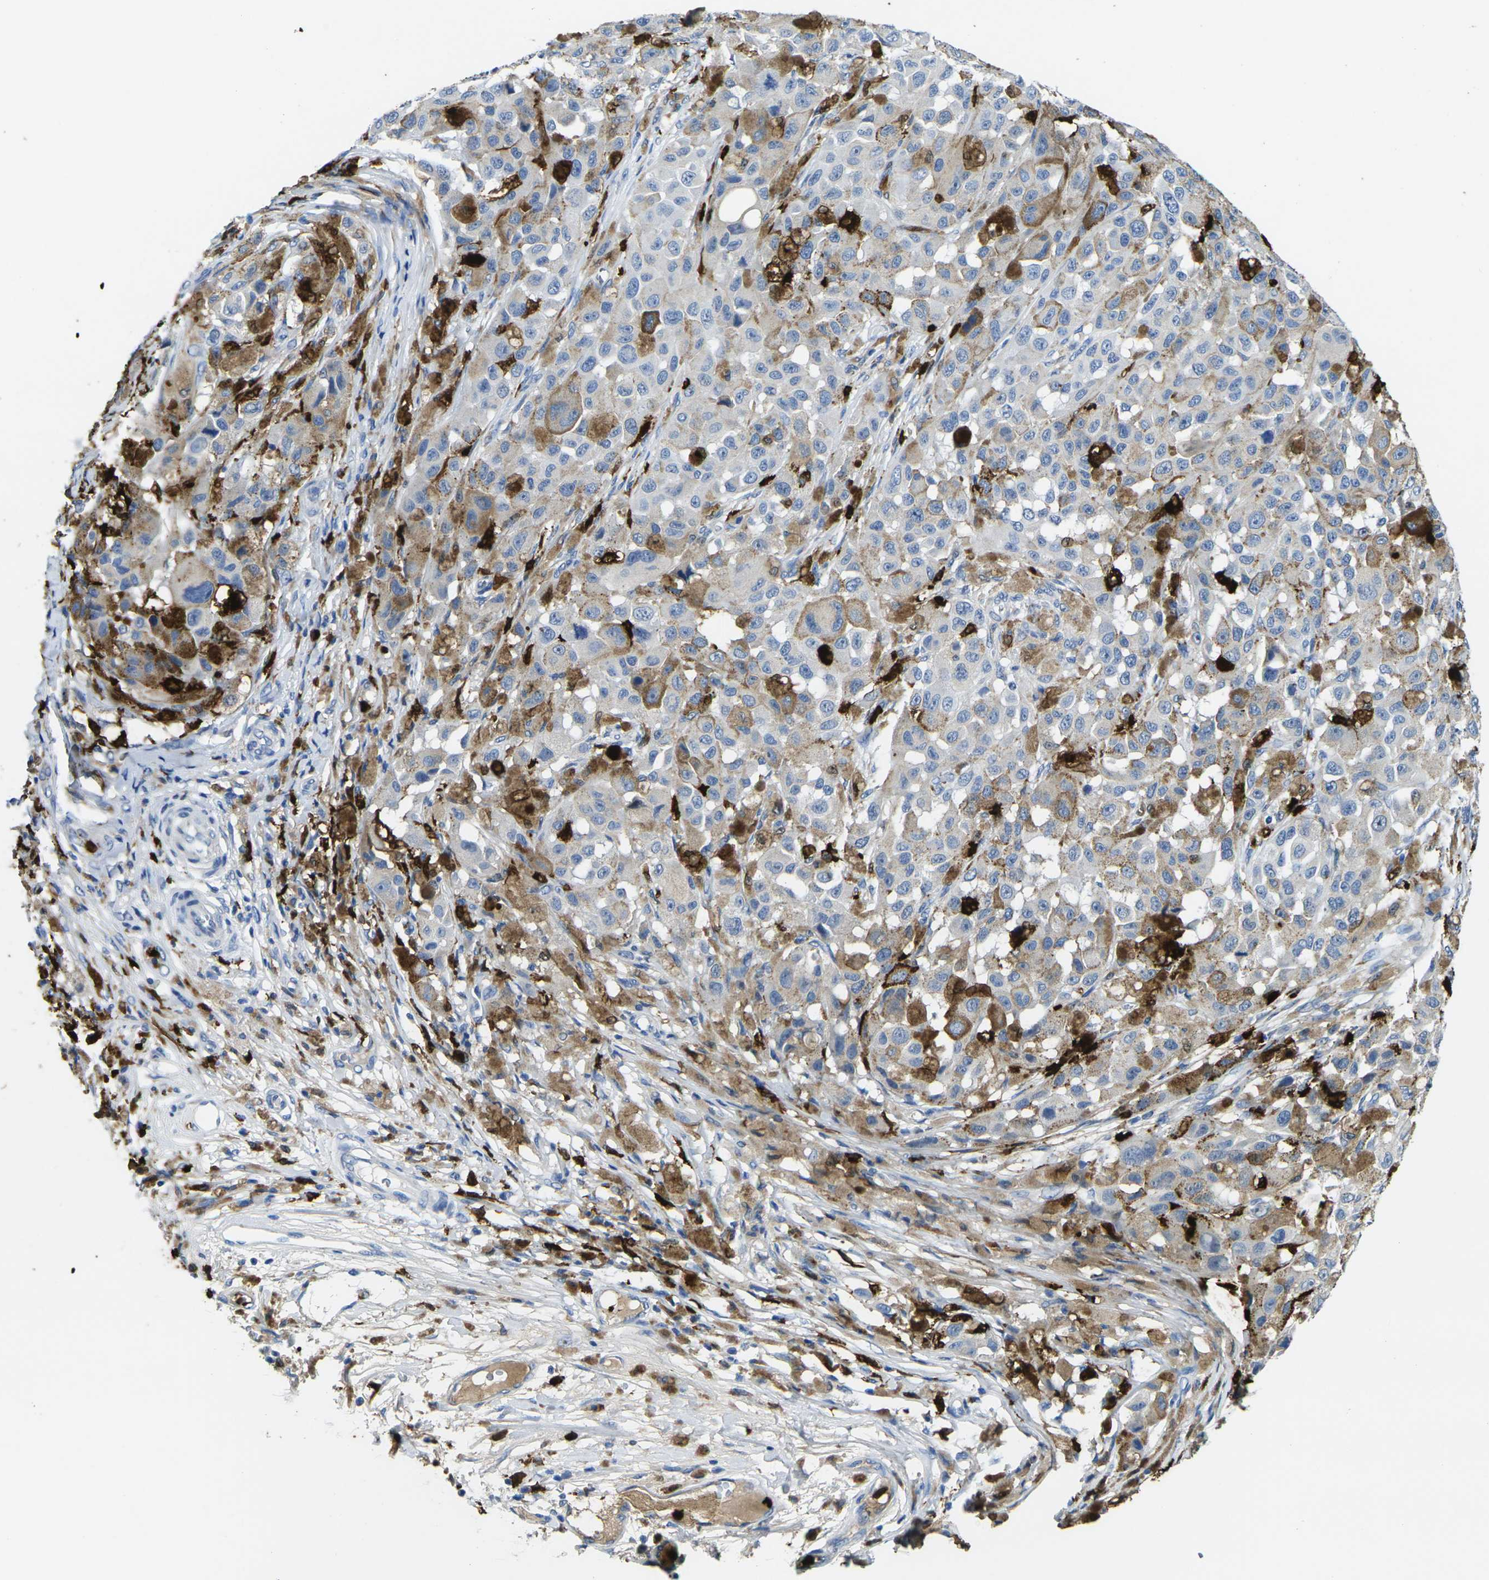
{"staining": {"intensity": "negative", "quantity": "none", "location": "none"}, "tissue": "melanoma", "cell_type": "Tumor cells", "image_type": "cancer", "snomed": [{"axis": "morphology", "description": "Malignant melanoma, NOS"}, {"axis": "topography", "description": "Skin"}], "caption": "DAB immunohistochemical staining of human melanoma demonstrates no significant positivity in tumor cells. (DAB (3,3'-diaminobenzidine) IHC with hematoxylin counter stain).", "gene": "S100A9", "patient": {"sex": "female", "age": 46}}